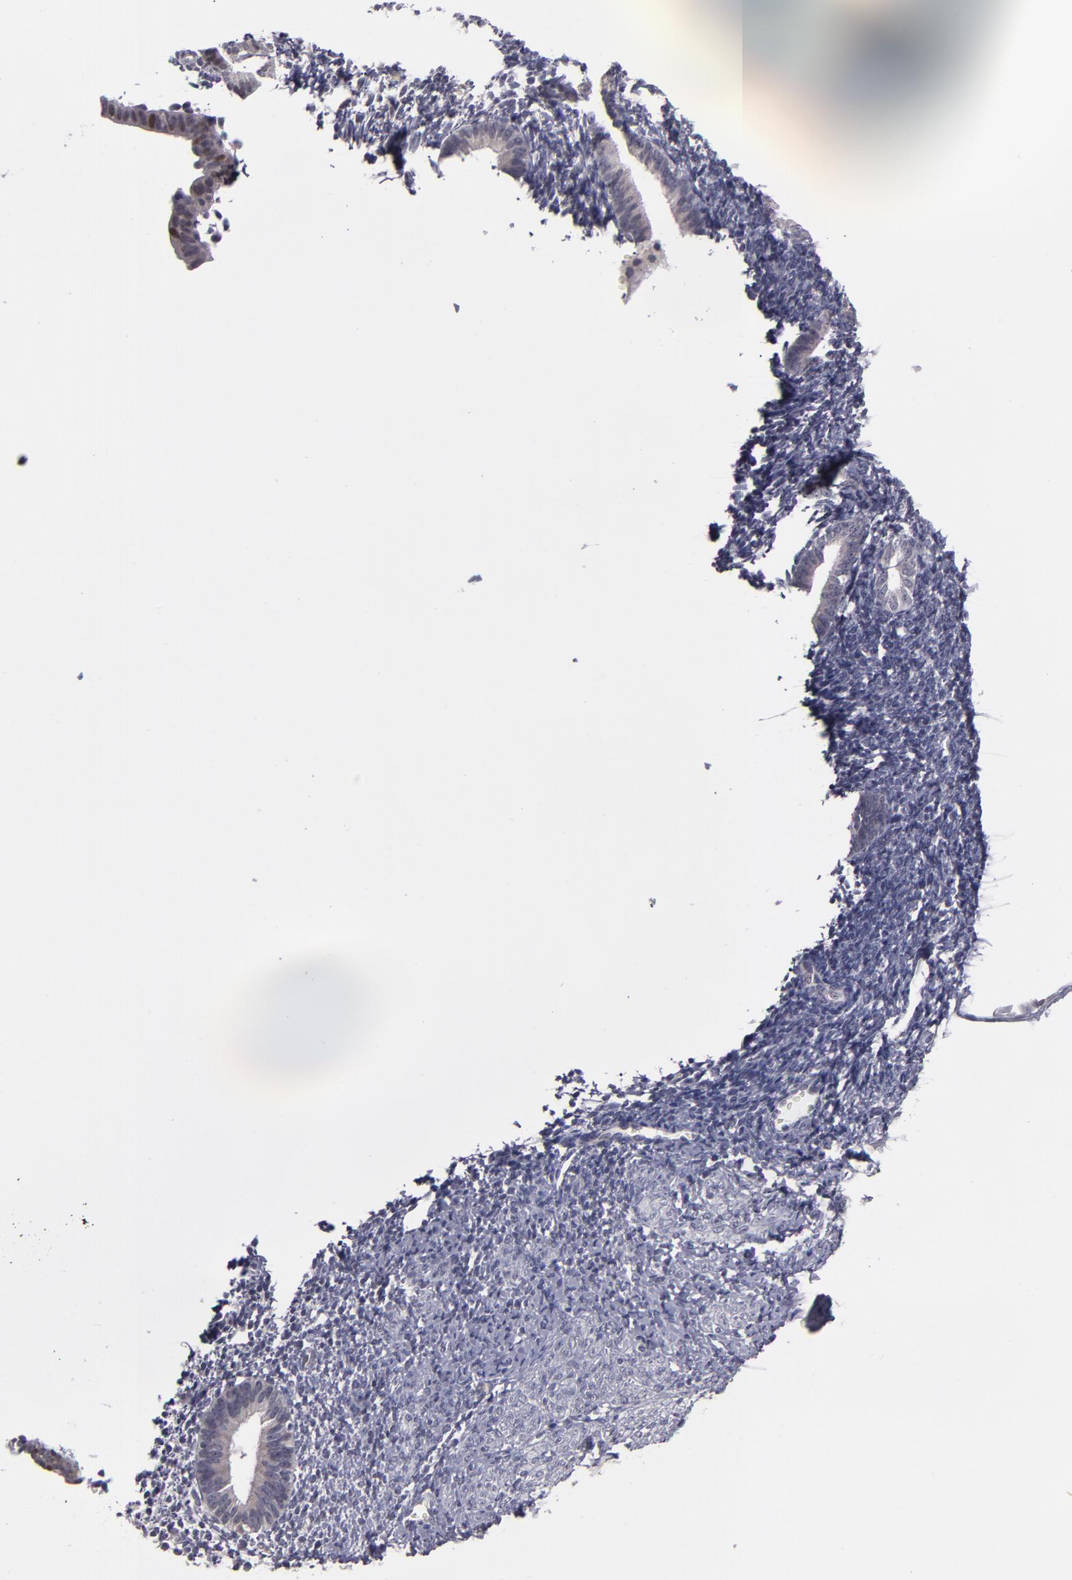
{"staining": {"intensity": "negative", "quantity": "none", "location": "none"}, "tissue": "endometrium", "cell_type": "Cells in endometrial stroma", "image_type": "normal", "snomed": [{"axis": "morphology", "description": "Normal tissue, NOS"}, {"axis": "topography", "description": "Smooth muscle"}, {"axis": "topography", "description": "Endometrium"}], "caption": "Immunohistochemical staining of normal human endometrium demonstrates no significant positivity in cells in endometrial stroma. (DAB immunohistochemistry with hematoxylin counter stain).", "gene": "CDC7", "patient": {"sex": "female", "age": 57}}